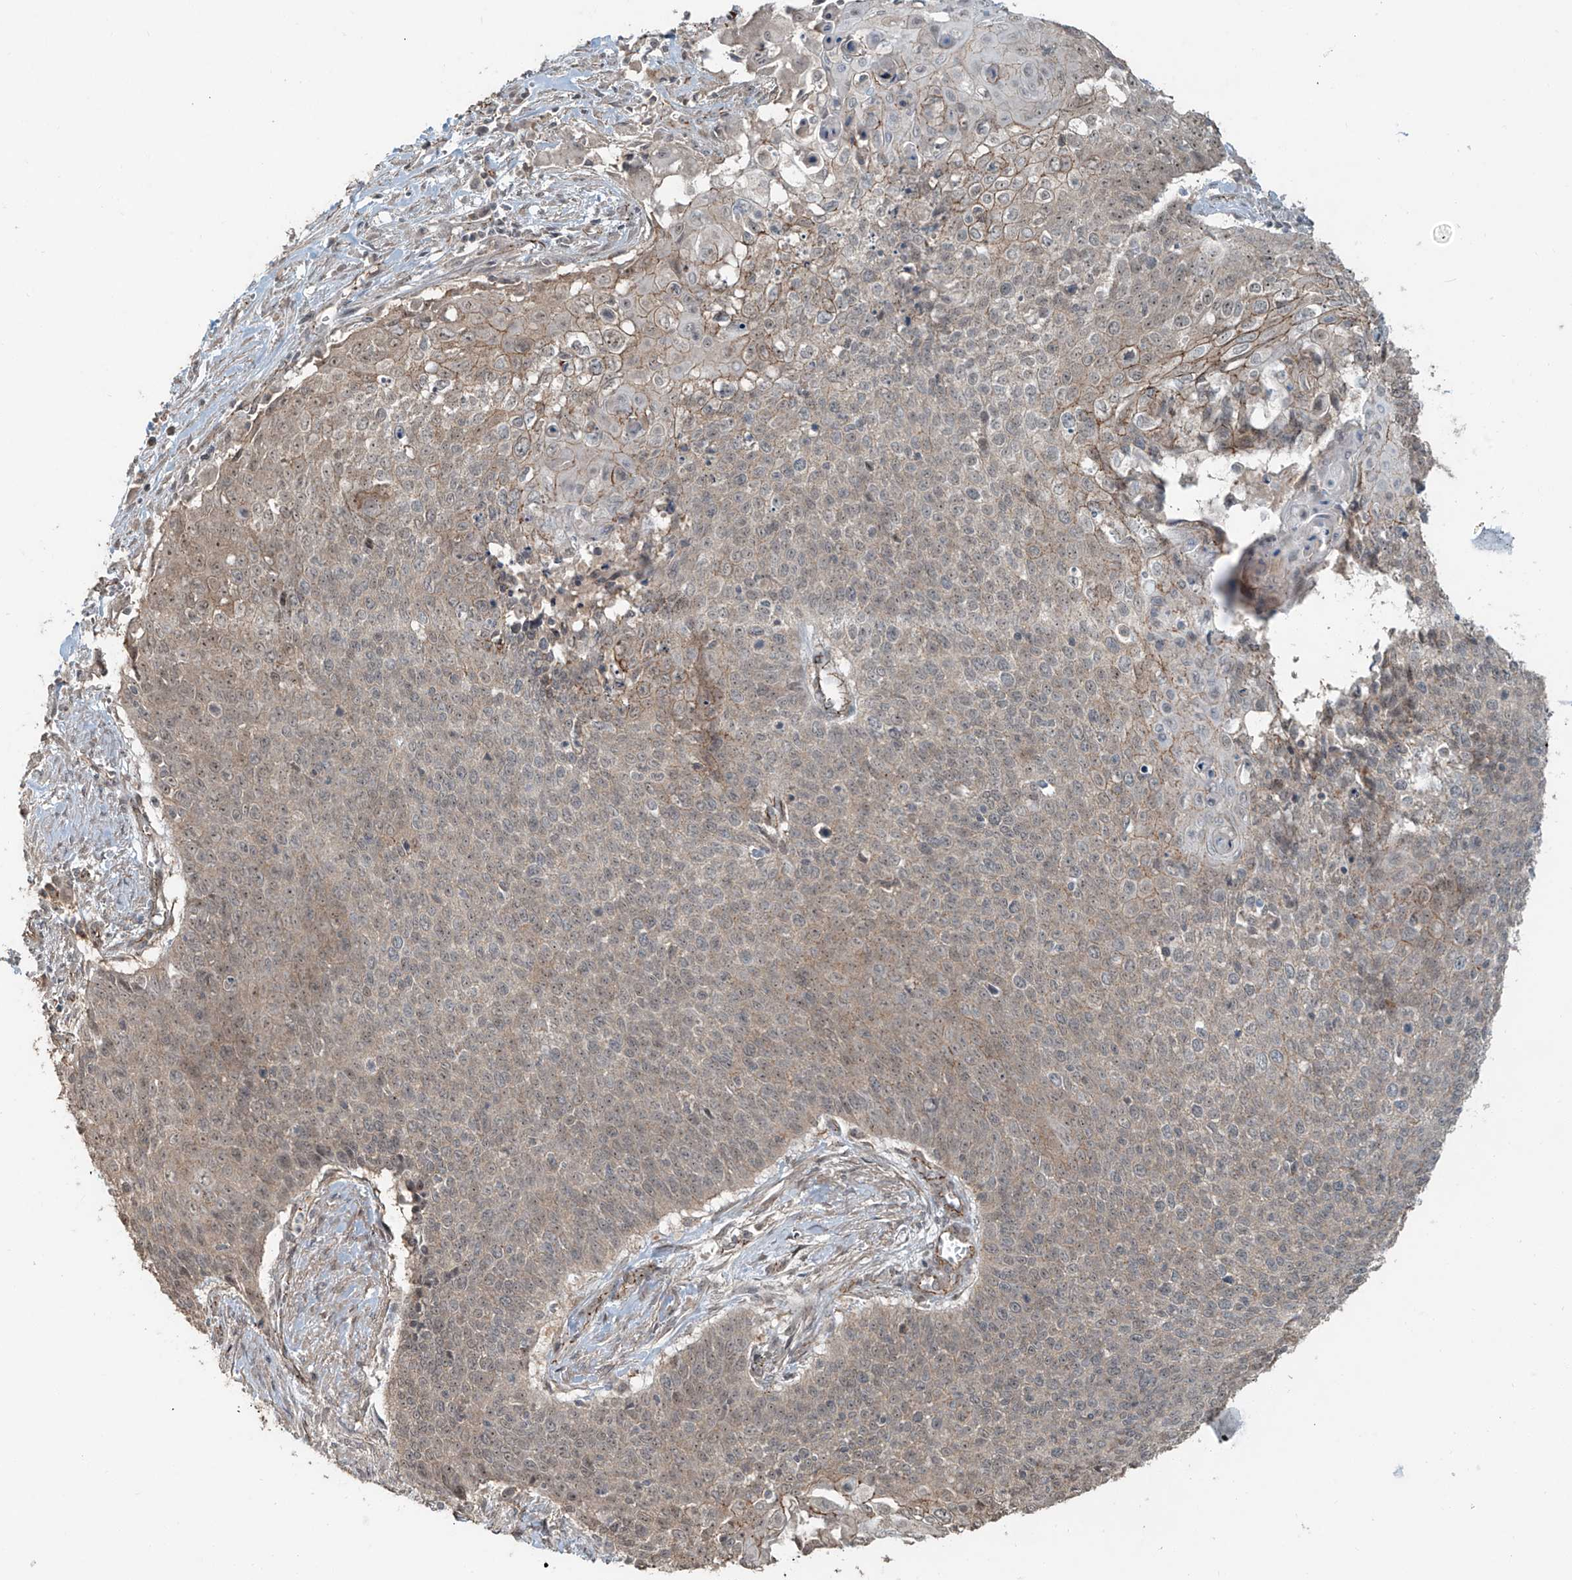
{"staining": {"intensity": "weak", "quantity": ">75%", "location": "cytoplasmic/membranous,nuclear"}, "tissue": "cervical cancer", "cell_type": "Tumor cells", "image_type": "cancer", "snomed": [{"axis": "morphology", "description": "Squamous cell carcinoma, NOS"}, {"axis": "topography", "description": "Cervix"}], "caption": "Human cervical cancer (squamous cell carcinoma) stained for a protein (brown) displays weak cytoplasmic/membranous and nuclear positive expression in approximately >75% of tumor cells.", "gene": "ZNF16", "patient": {"sex": "female", "age": 39}}